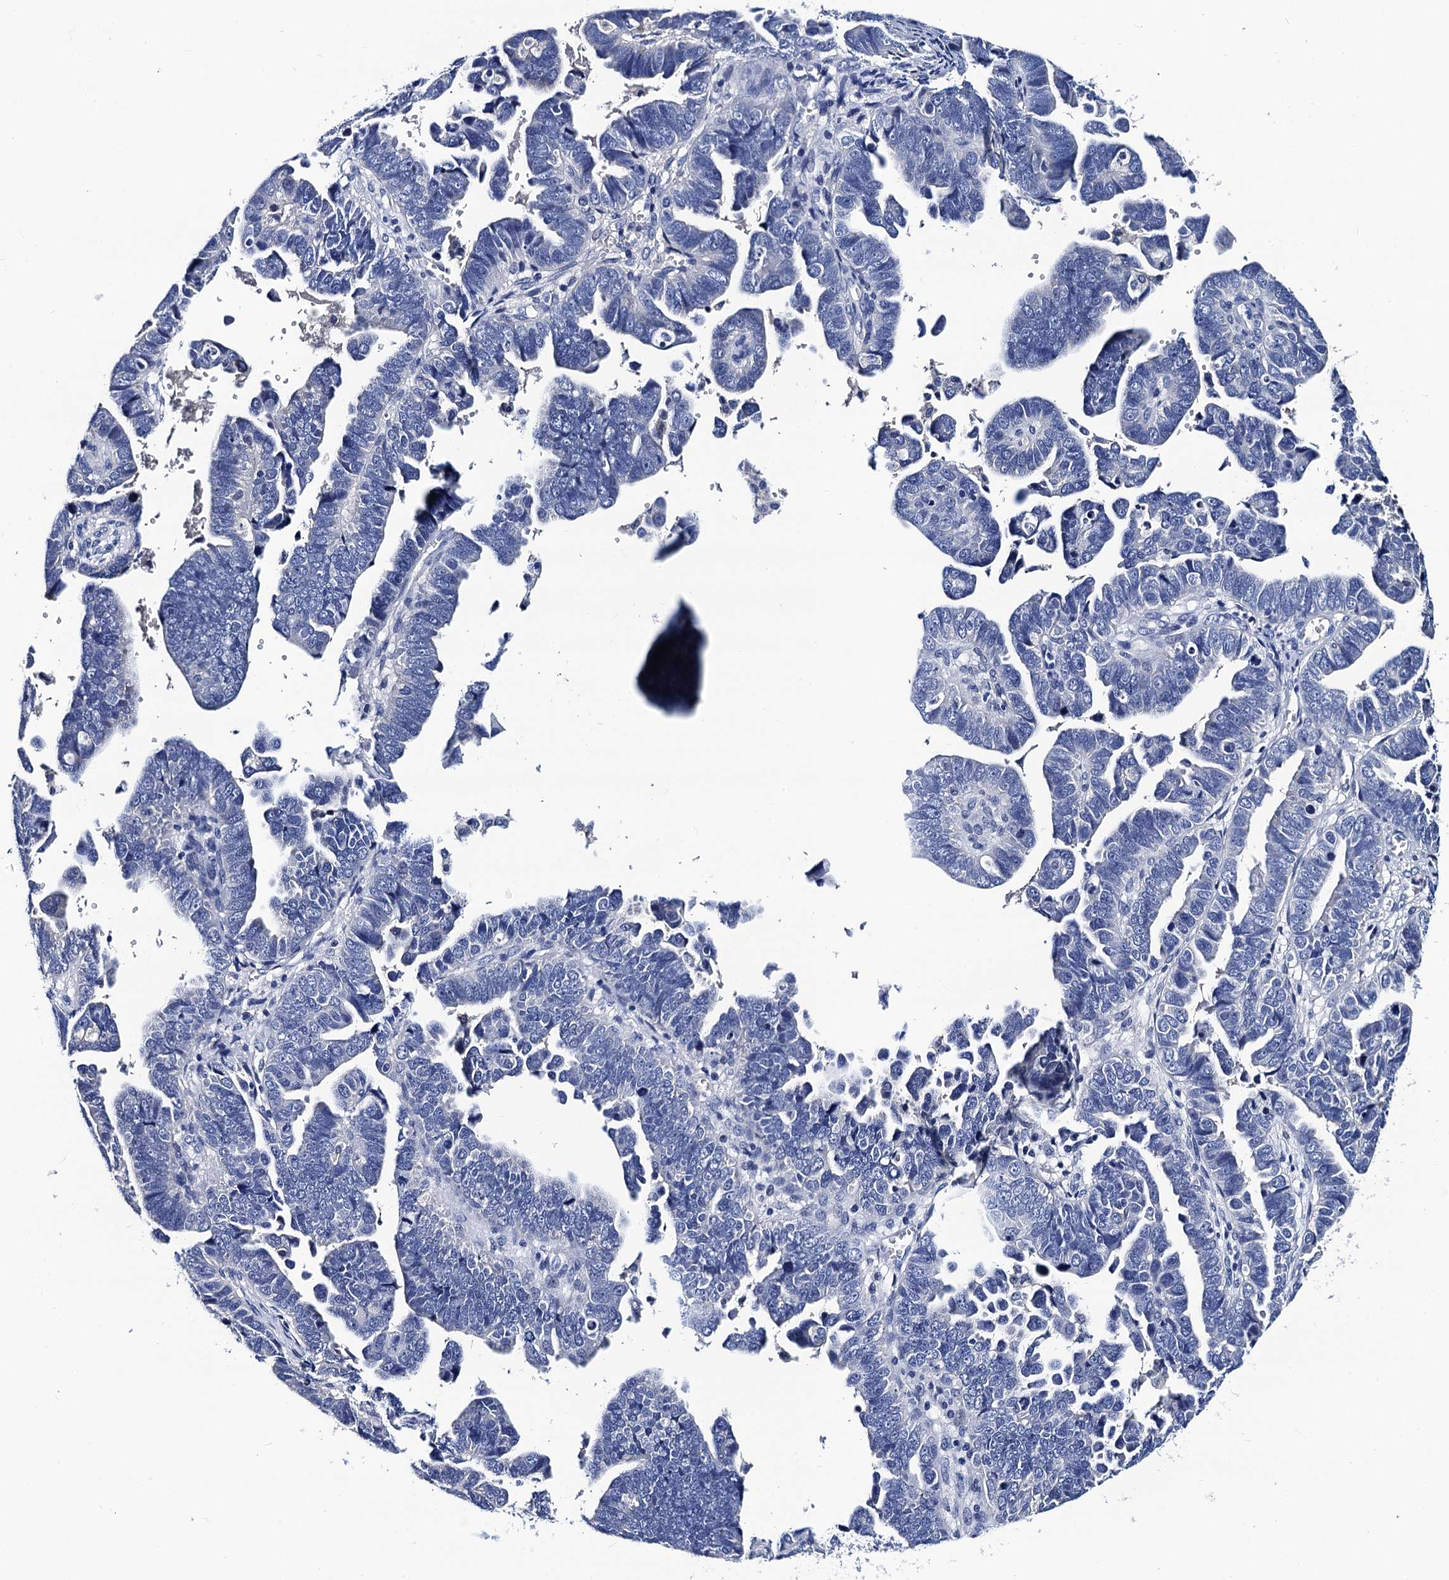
{"staining": {"intensity": "negative", "quantity": "none", "location": "none"}, "tissue": "endometrial cancer", "cell_type": "Tumor cells", "image_type": "cancer", "snomed": [{"axis": "morphology", "description": "Adenocarcinoma, NOS"}, {"axis": "topography", "description": "Endometrium"}], "caption": "An immunohistochemistry image of adenocarcinoma (endometrial) is shown. There is no staining in tumor cells of adenocarcinoma (endometrial).", "gene": "LRRC30", "patient": {"sex": "female", "age": 75}}